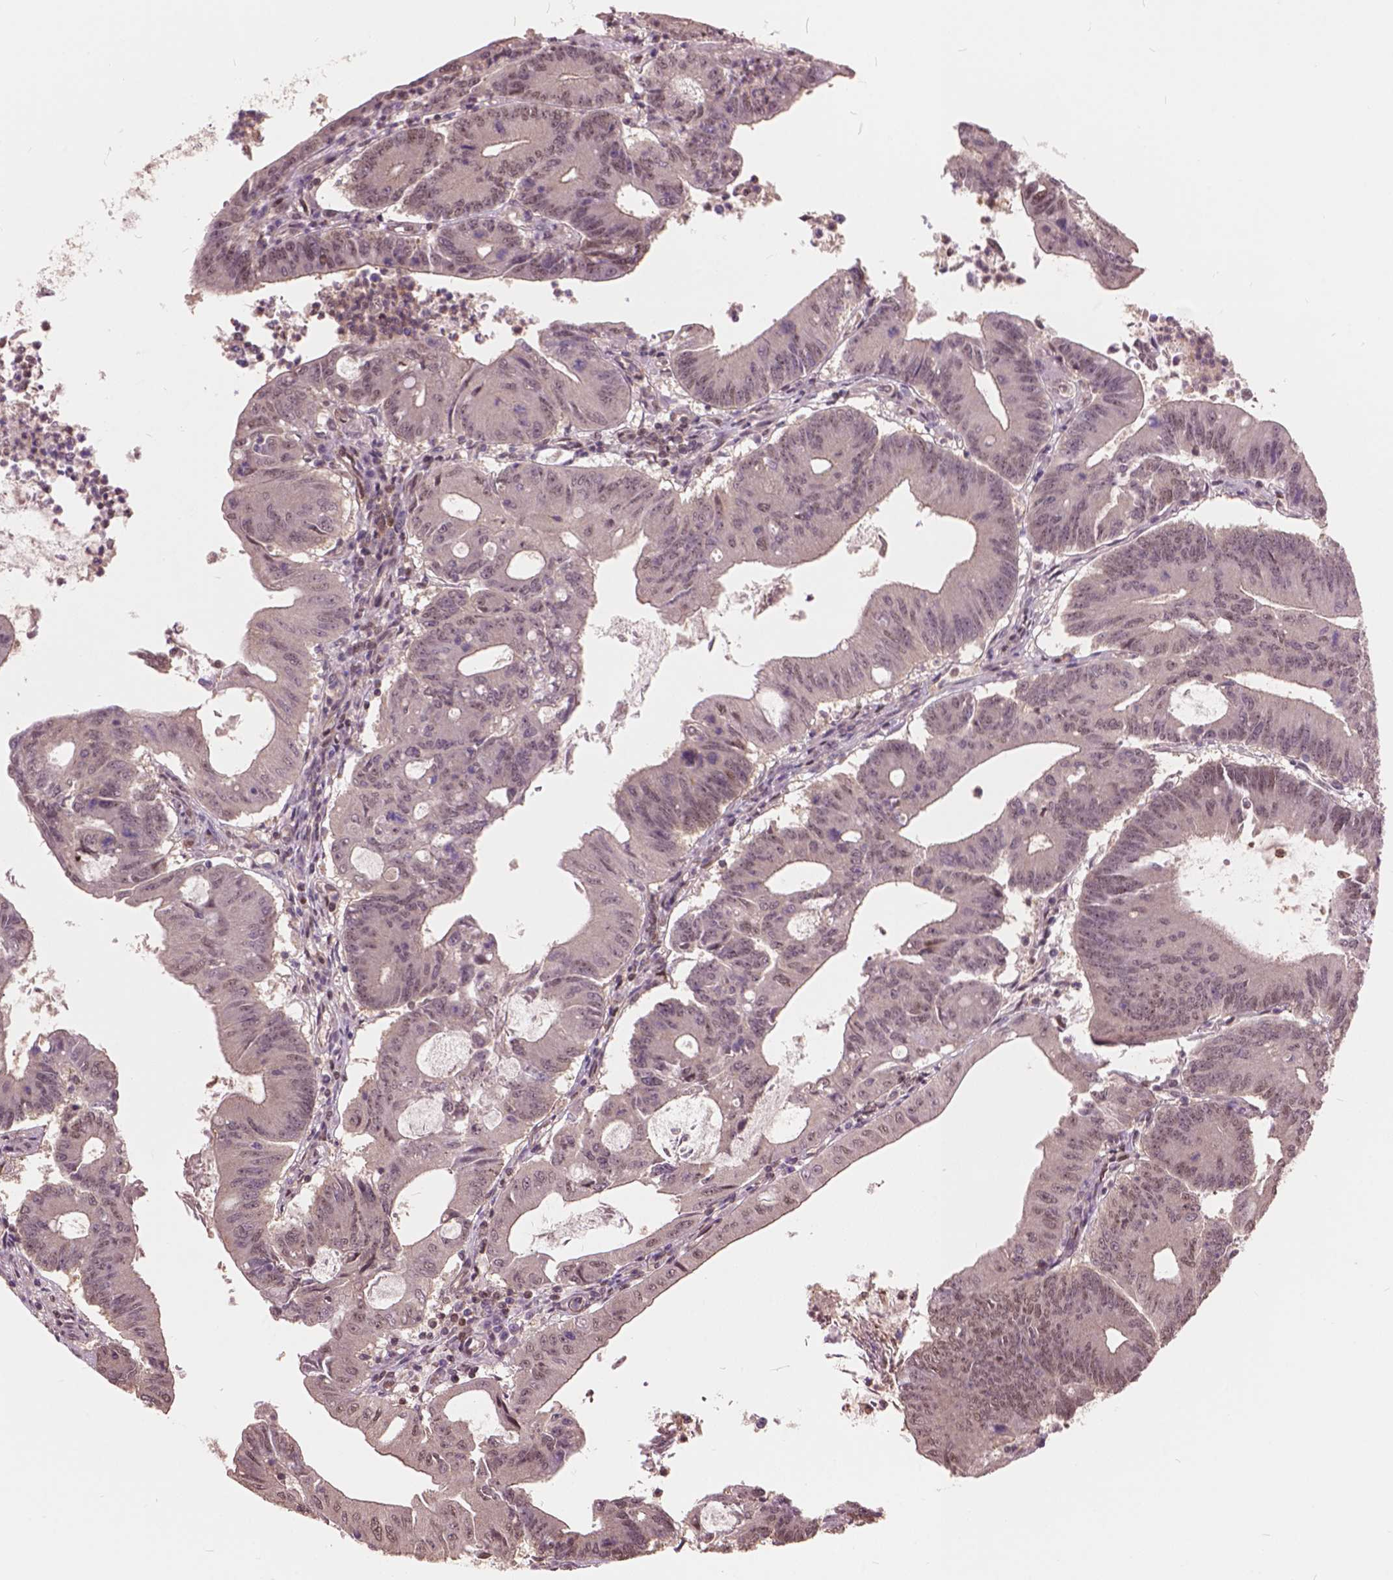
{"staining": {"intensity": "moderate", "quantity": "25%-75%", "location": "cytoplasmic/membranous,nuclear"}, "tissue": "colorectal cancer", "cell_type": "Tumor cells", "image_type": "cancer", "snomed": [{"axis": "morphology", "description": "Adenocarcinoma, NOS"}, {"axis": "topography", "description": "Colon"}], "caption": "Immunohistochemistry of human adenocarcinoma (colorectal) exhibits medium levels of moderate cytoplasmic/membranous and nuclear expression in approximately 25%-75% of tumor cells. The protein of interest is stained brown, and the nuclei are stained in blue (DAB IHC with brightfield microscopy, high magnification).", "gene": "ANP32B", "patient": {"sex": "female", "age": 70}}